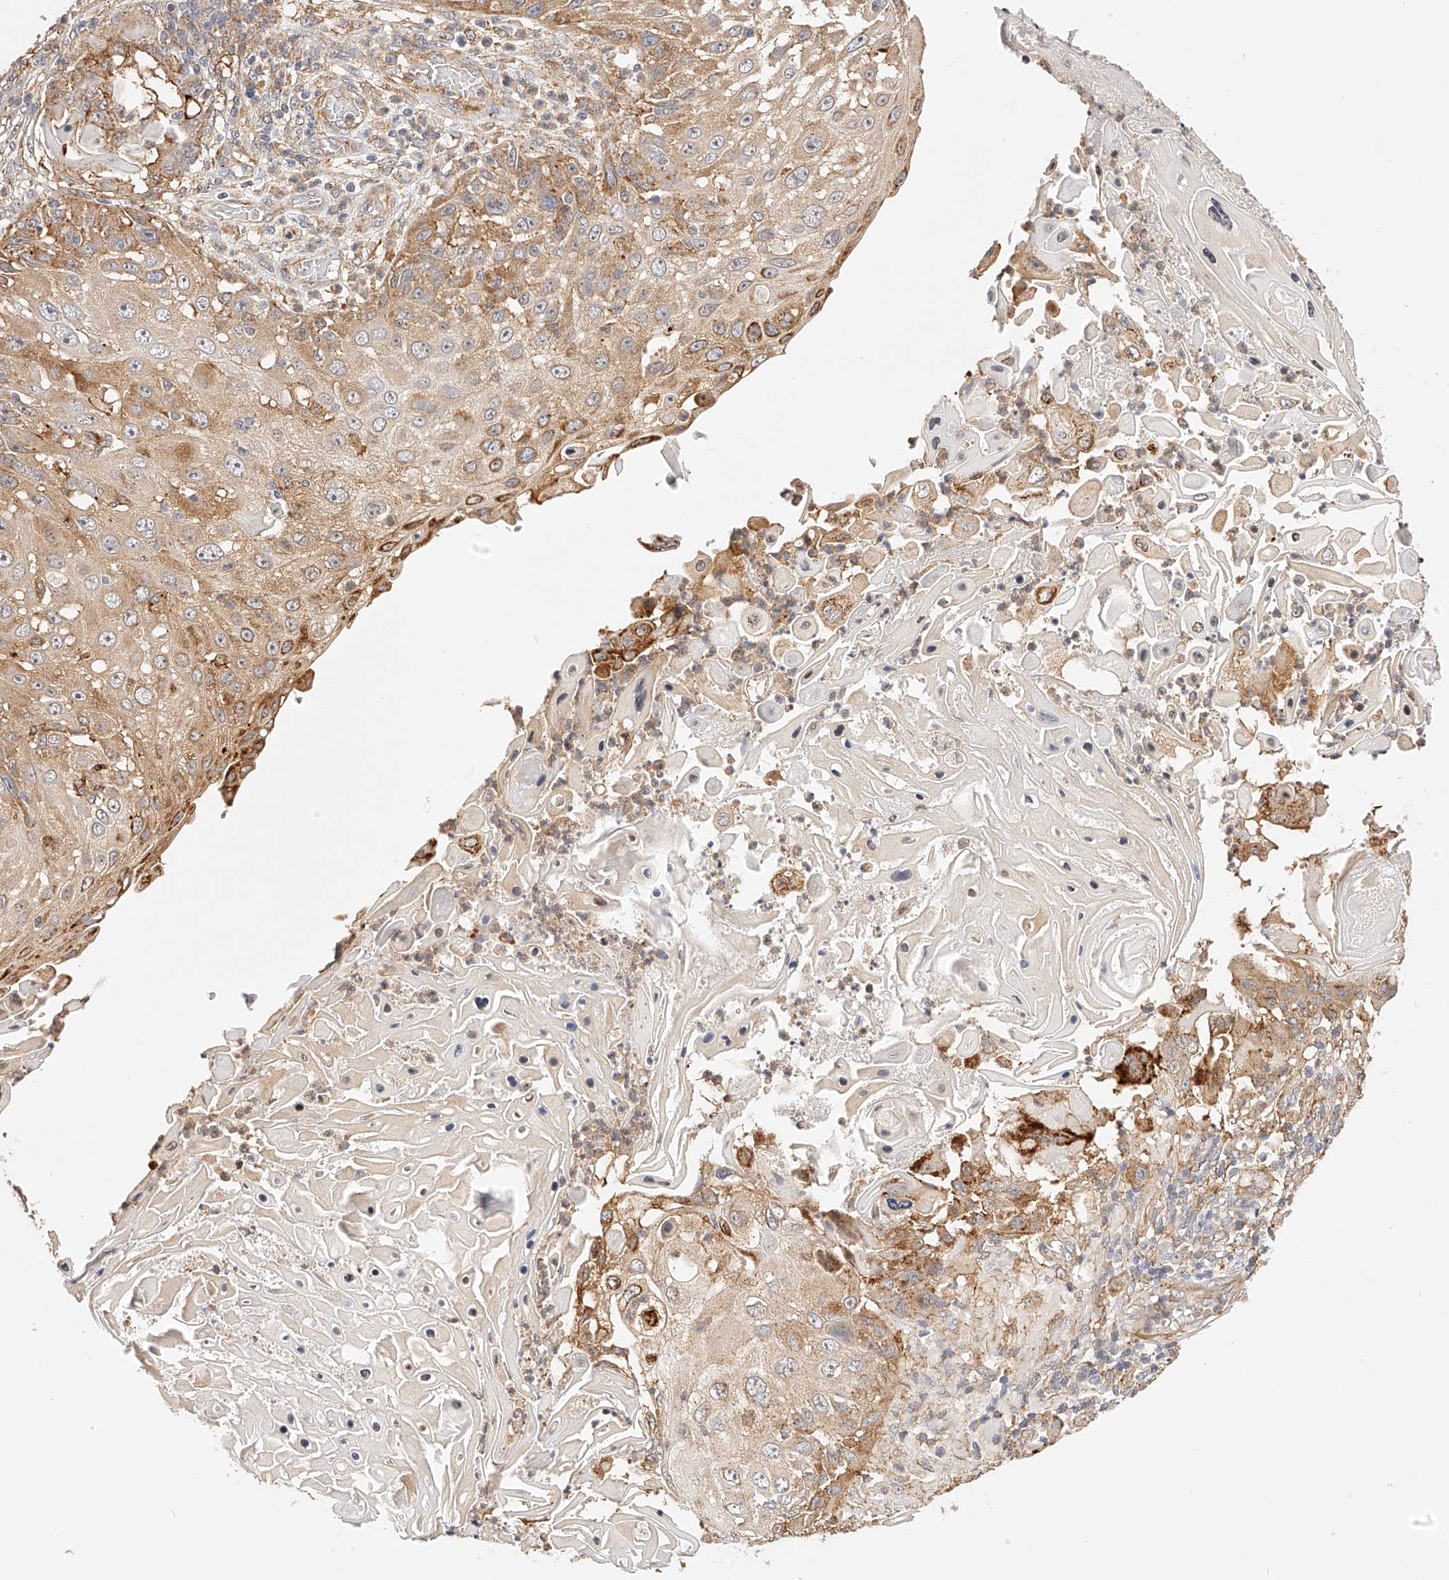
{"staining": {"intensity": "moderate", "quantity": ">75%", "location": "cytoplasmic/membranous"}, "tissue": "skin cancer", "cell_type": "Tumor cells", "image_type": "cancer", "snomed": [{"axis": "morphology", "description": "Squamous cell carcinoma, NOS"}, {"axis": "topography", "description": "Skin"}], "caption": "Skin cancer (squamous cell carcinoma) stained for a protein exhibits moderate cytoplasmic/membranous positivity in tumor cells.", "gene": "SYNC", "patient": {"sex": "female", "age": 44}}